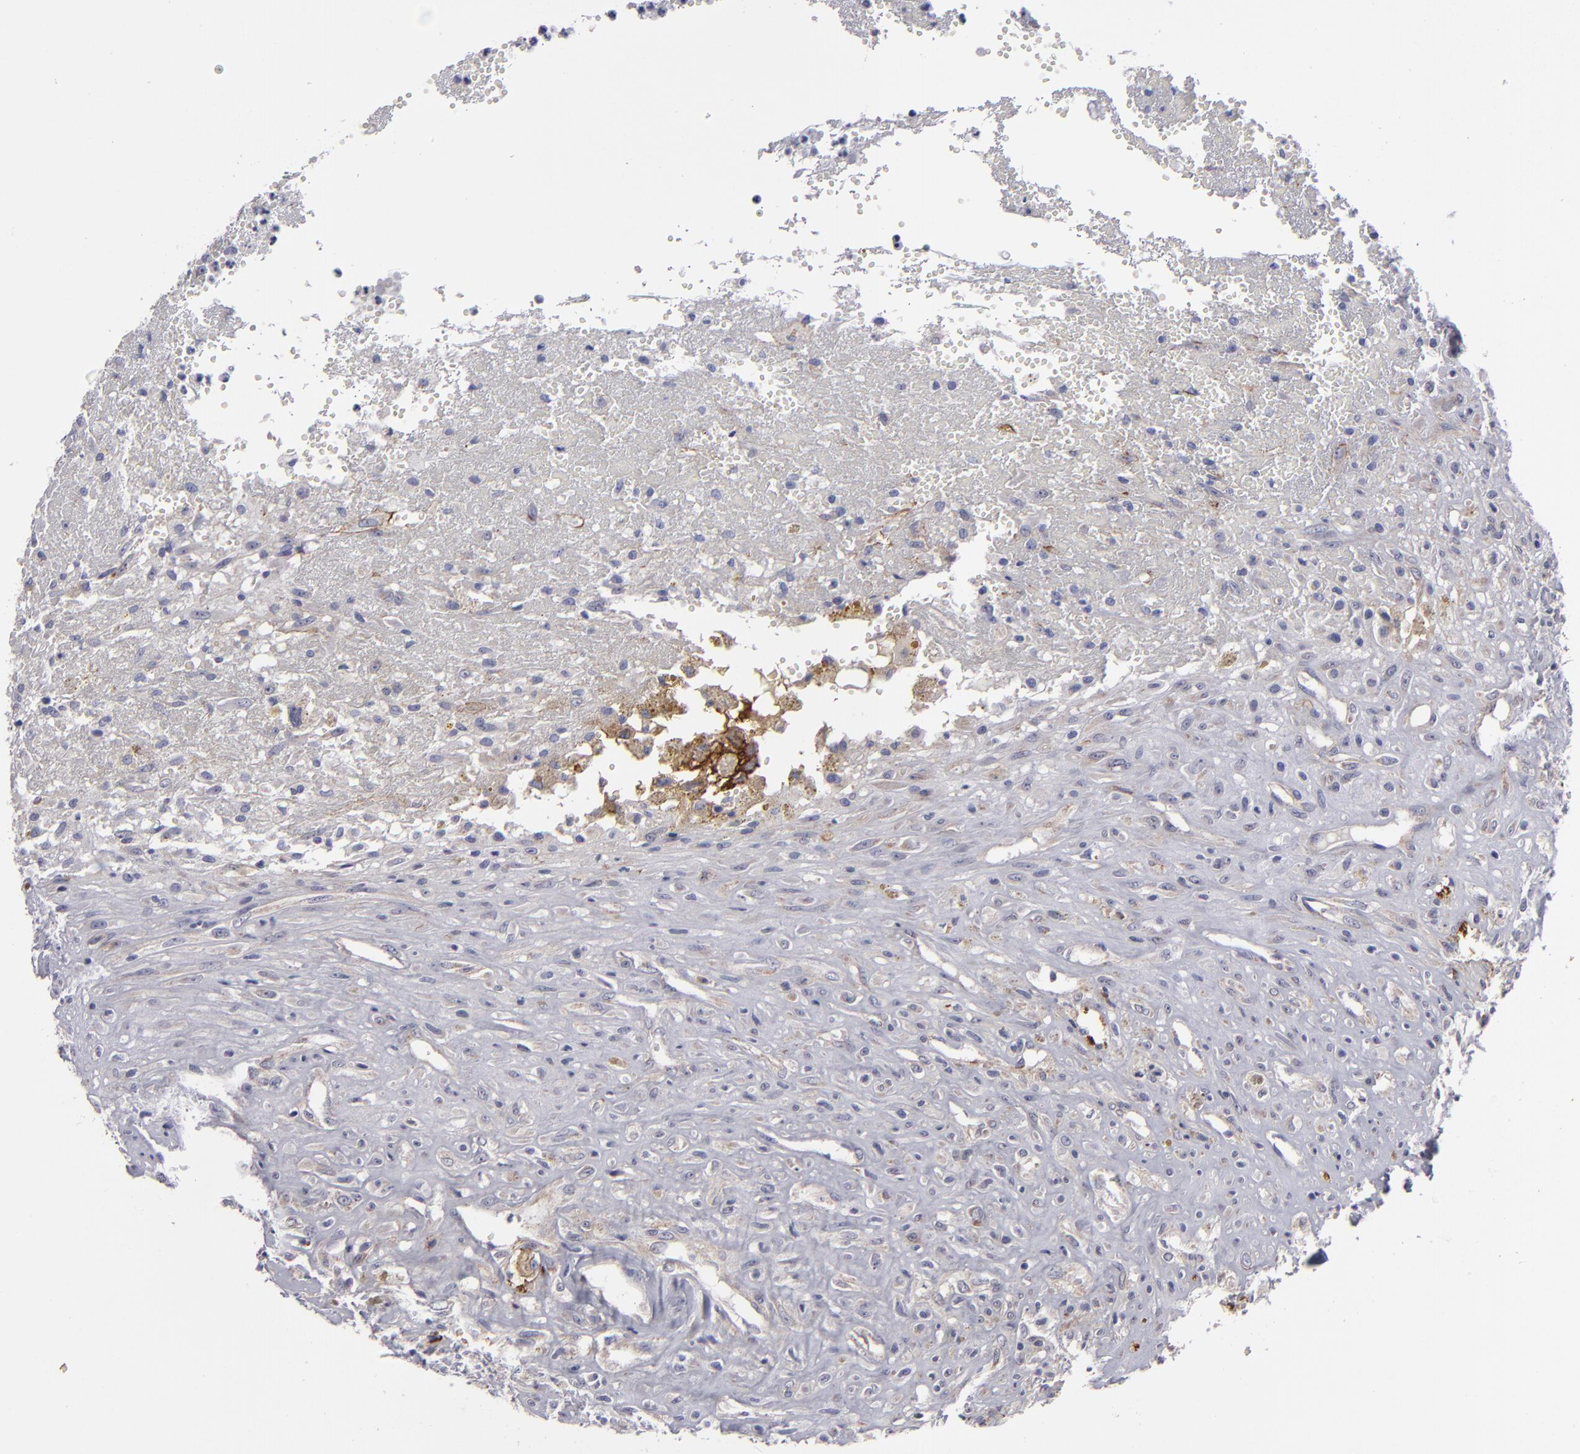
{"staining": {"intensity": "negative", "quantity": "none", "location": "none"}, "tissue": "glioma", "cell_type": "Tumor cells", "image_type": "cancer", "snomed": [{"axis": "morphology", "description": "Glioma, malignant, High grade"}, {"axis": "topography", "description": "Brain"}], "caption": "Human glioma stained for a protein using immunohistochemistry demonstrates no staining in tumor cells.", "gene": "ALCAM", "patient": {"sex": "male", "age": 66}}